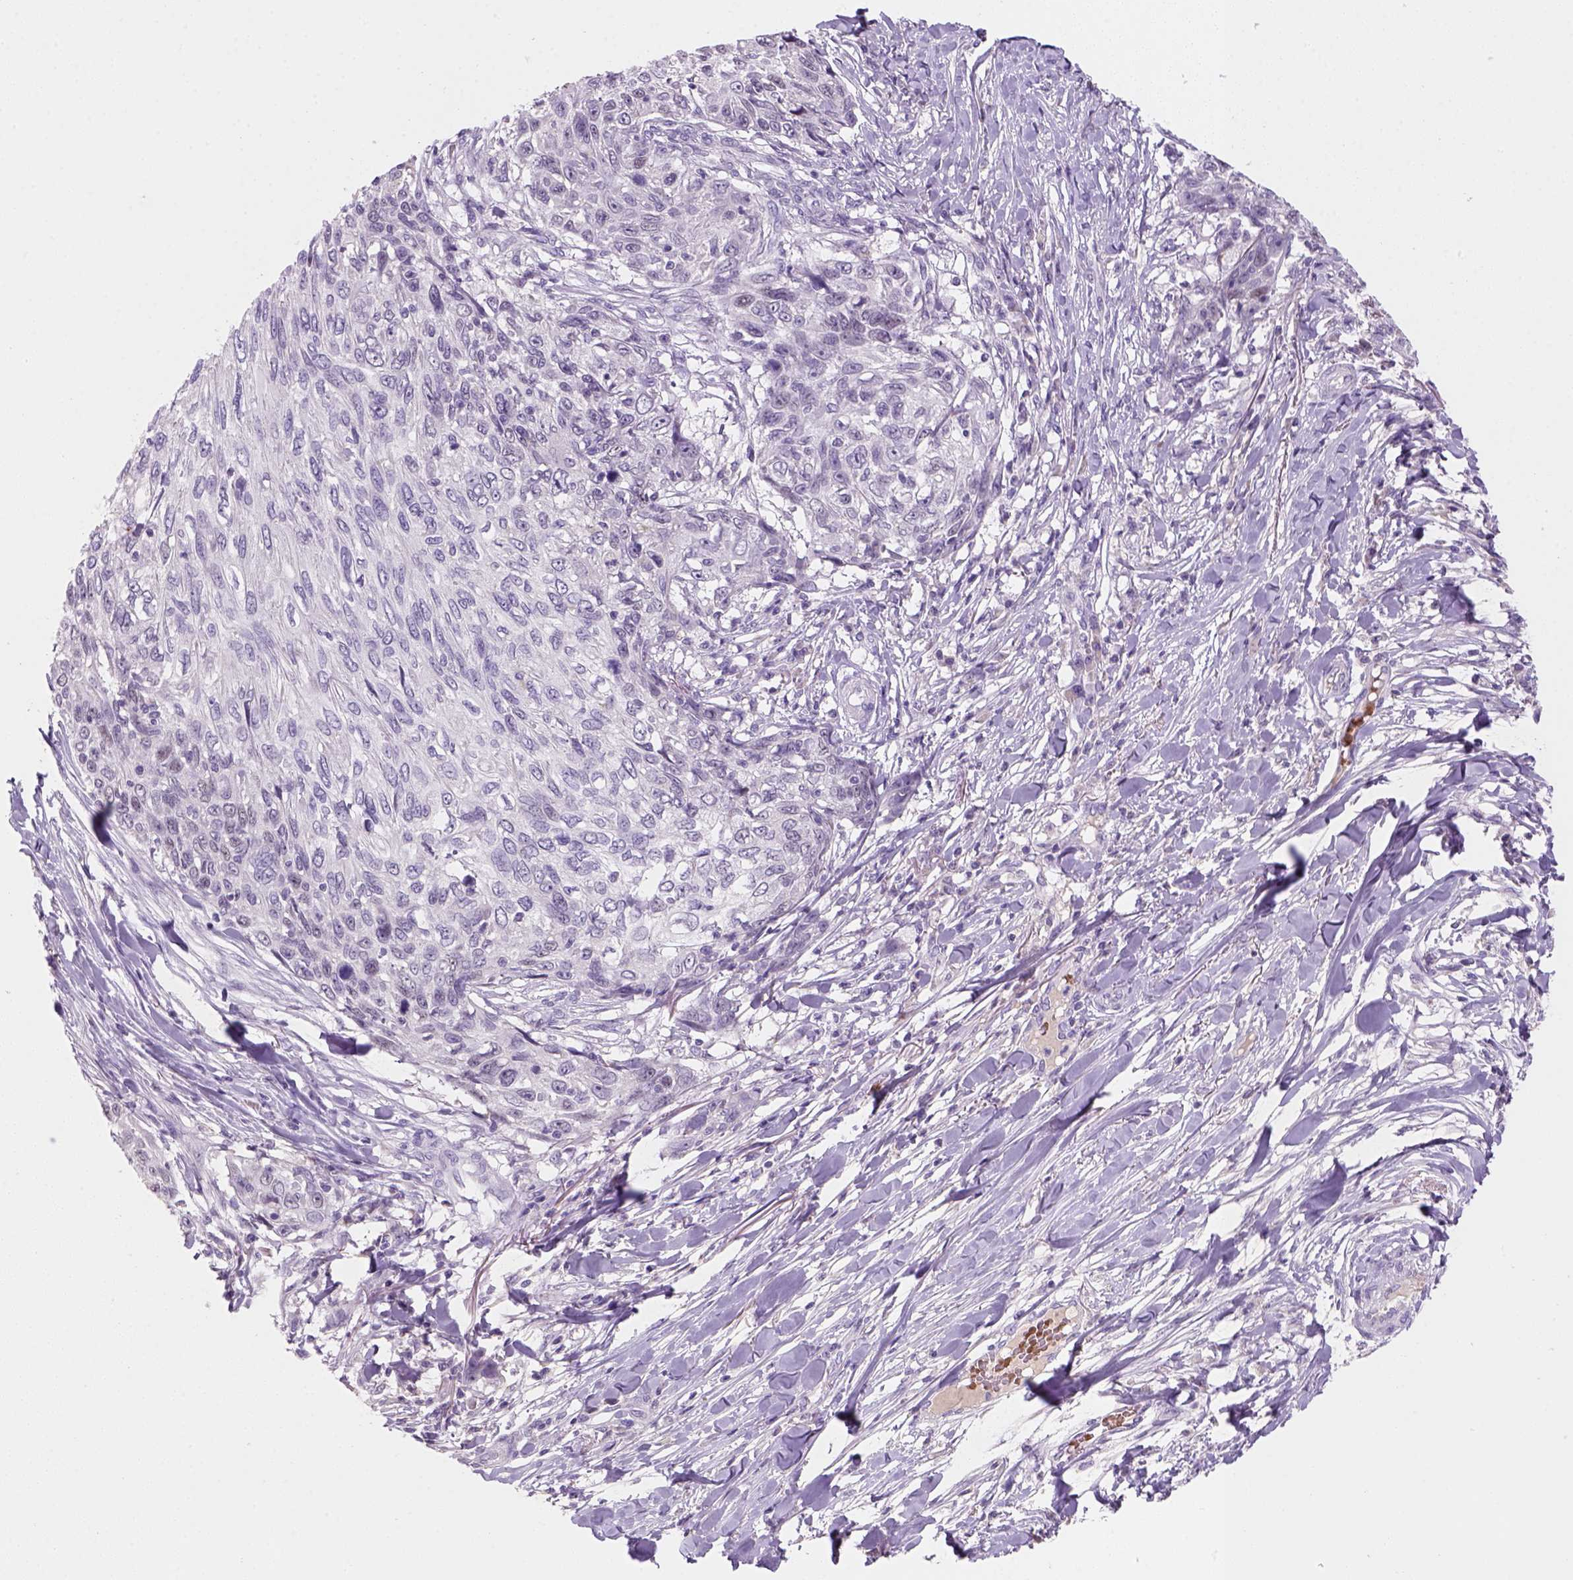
{"staining": {"intensity": "negative", "quantity": "none", "location": "none"}, "tissue": "skin cancer", "cell_type": "Tumor cells", "image_type": "cancer", "snomed": [{"axis": "morphology", "description": "Squamous cell carcinoma, NOS"}, {"axis": "topography", "description": "Skin"}], "caption": "High power microscopy histopathology image of an IHC histopathology image of skin cancer, revealing no significant positivity in tumor cells. (Immunohistochemistry (ihc), brightfield microscopy, high magnification).", "gene": "ZMAT4", "patient": {"sex": "male", "age": 92}}